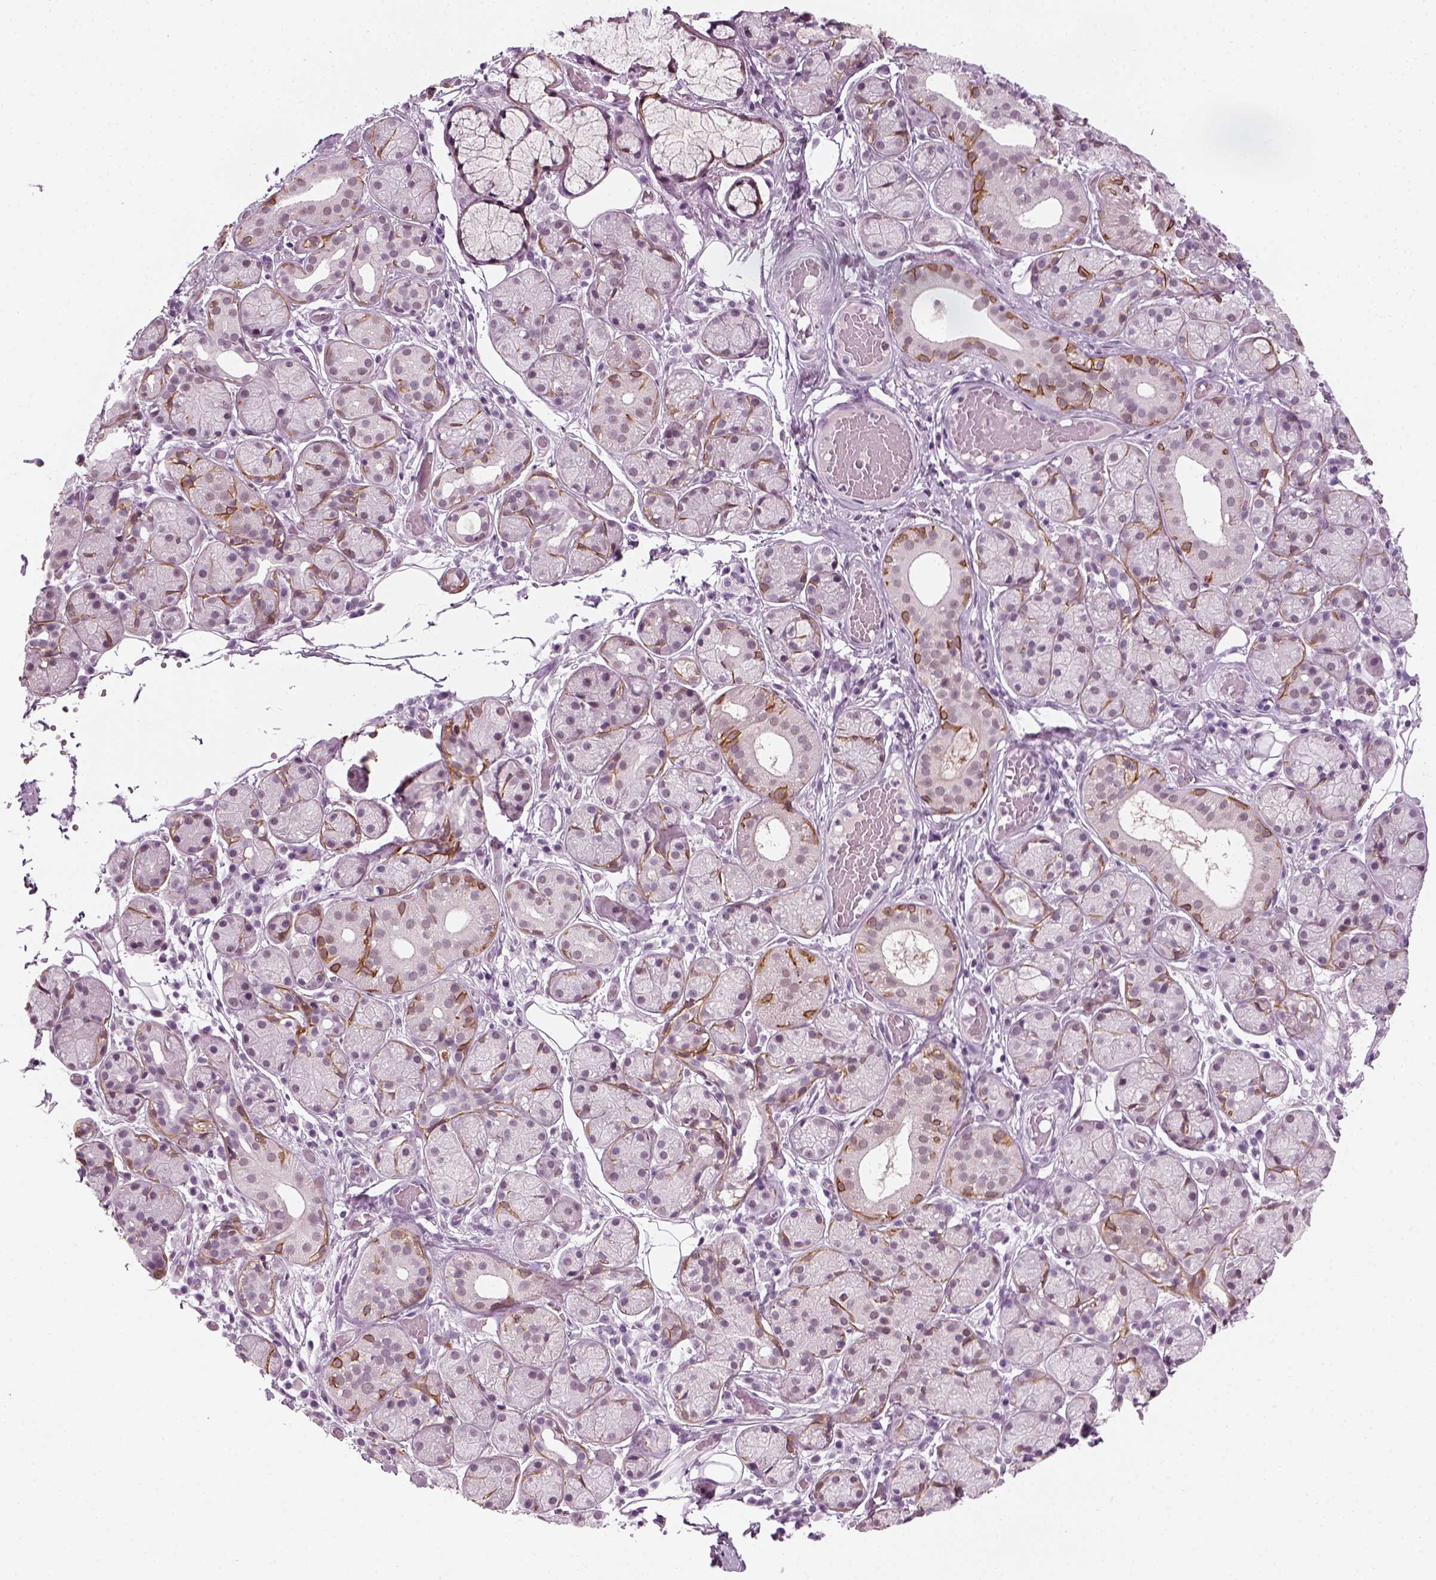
{"staining": {"intensity": "moderate", "quantity": "<25%", "location": "cytoplasmic/membranous"}, "tissue": "salivary gland", "cell_type": "Glandular cells", "image_type": "normal", "snomed": [{"axis": "morphology", "description": "Normal tissue, NOS"}, {"axis": "topography", "description": "Salivary gland"}, {"axis": "topography", "description": "Peripheral nerve tissue"}], "caption": "High-magnification brightfield microscopy of benign salivary gland stained with DAB (3,3'-diaminobenzidine) (brown) and counterstained with hematoxylin (blue). glandular cells exhibit moderate cytoplasmic/membranous staining is seen in approximately<25% of cells. (brown staining indicates protein expression, while blue staining denotes nuclei).", "gene": "KRT75", "patient": {"sex": "male", "age": 71}}